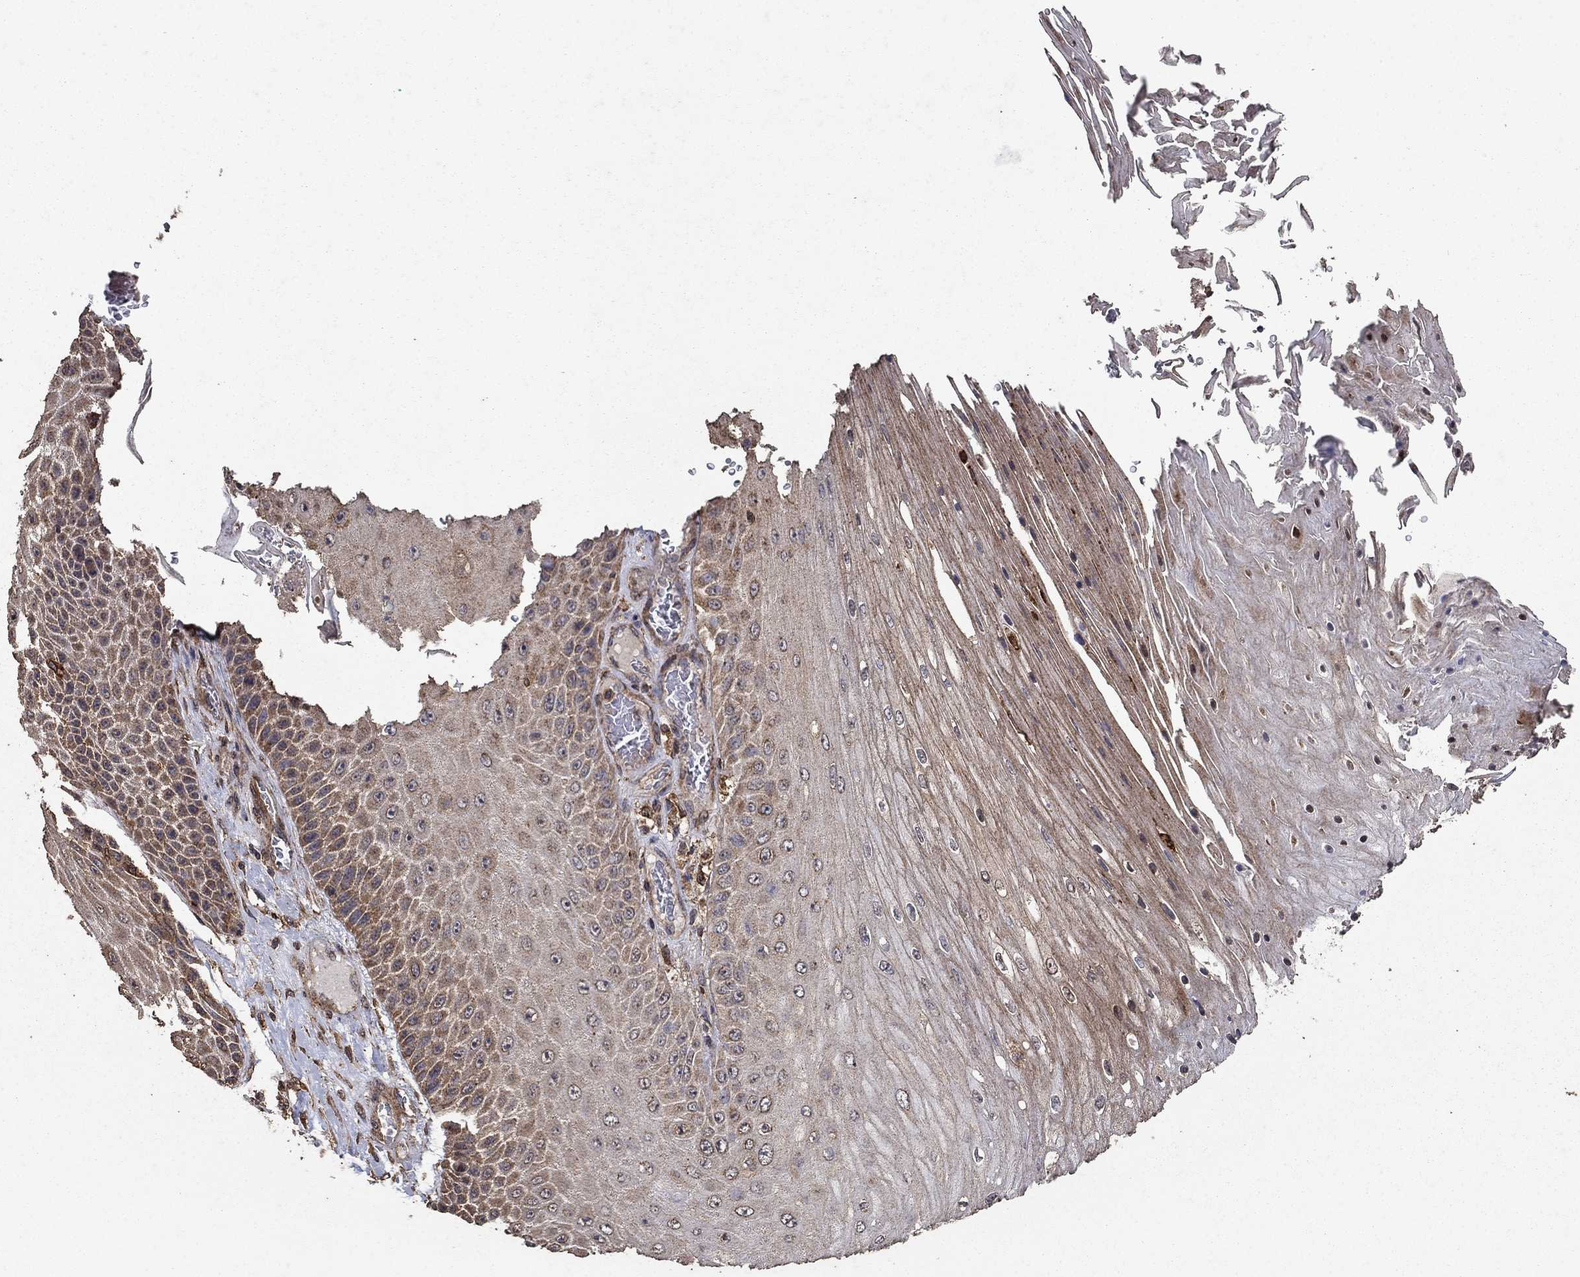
{"staining": {"intensity": "weak", "quantity": "25%-75%", "location": "cytoplasmic/membranous"}, "tissue": "skin cancer", "cell_type": "Tumor cells", "image_type": "cancer", "snomed": [{"axis": "morphology", "description": "Squamous cell carcinoma, NOS"}, {"axis": "topography", "description": "Skin"}], "caption": "Skin squamous cell carcinoma stained for a protein exhibits weak cytoplasmic/membranous positivity in tumor cells.", "gene": "IFRD1", "patient": {"sex": "male", "age": 62}}